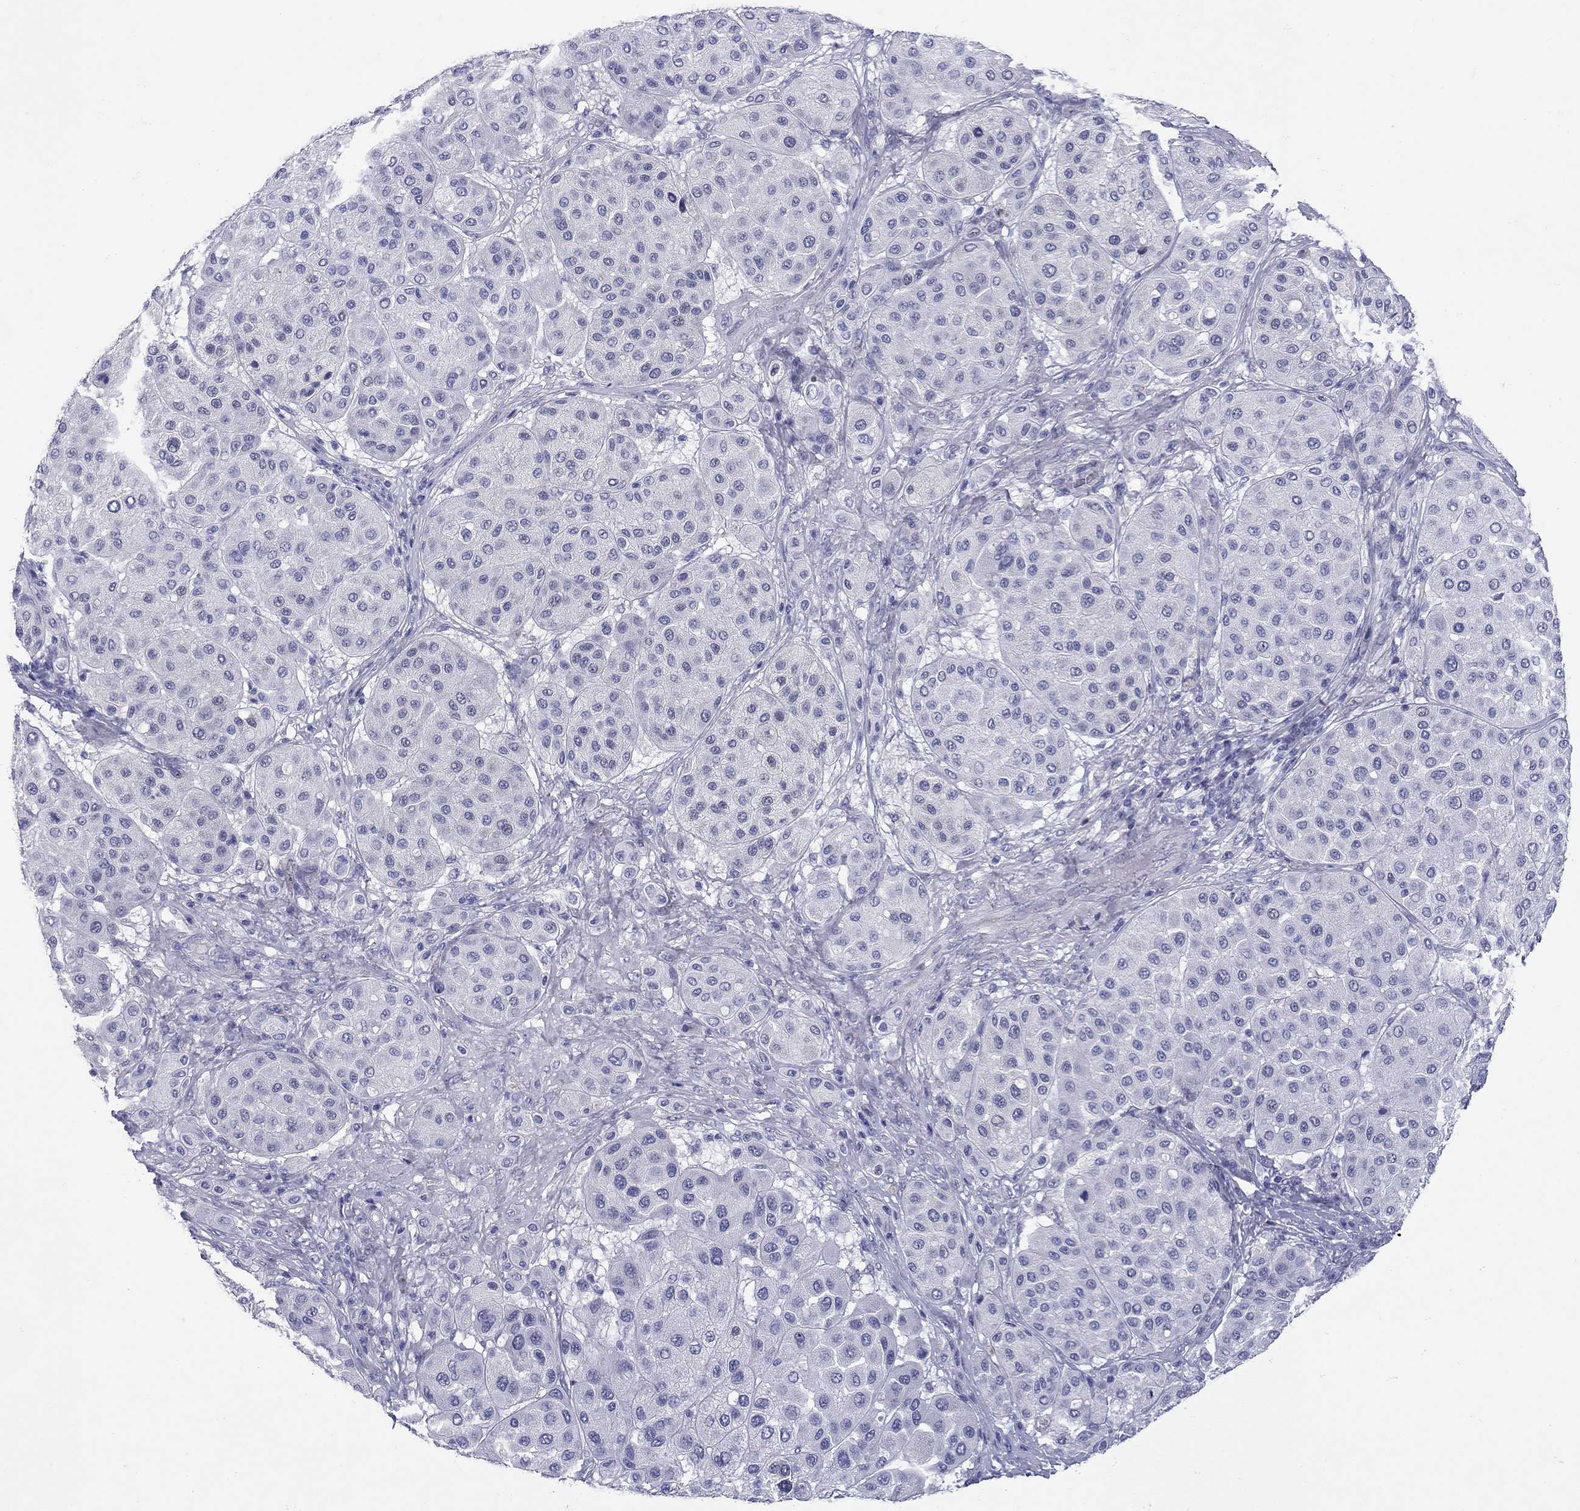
{"staining": {"intensity": "negative", "quantity": "none", "location": "none"}, "tissue": "melanoma", "cell_type": "Tumor cells", "image_type": "cancer", "snomed": [{"axis": "morphology", "description": "Malignant melanoma, Metastatic site"}, {"axis": "topography", "description": "Smooth muscle"}], "caption": "Micrograph shows no significant protein staining in tumor cells of malignant melanoma (metastatic site).", "gene": "C8orf88", "patient": {"sex": "male", "age": 41}}